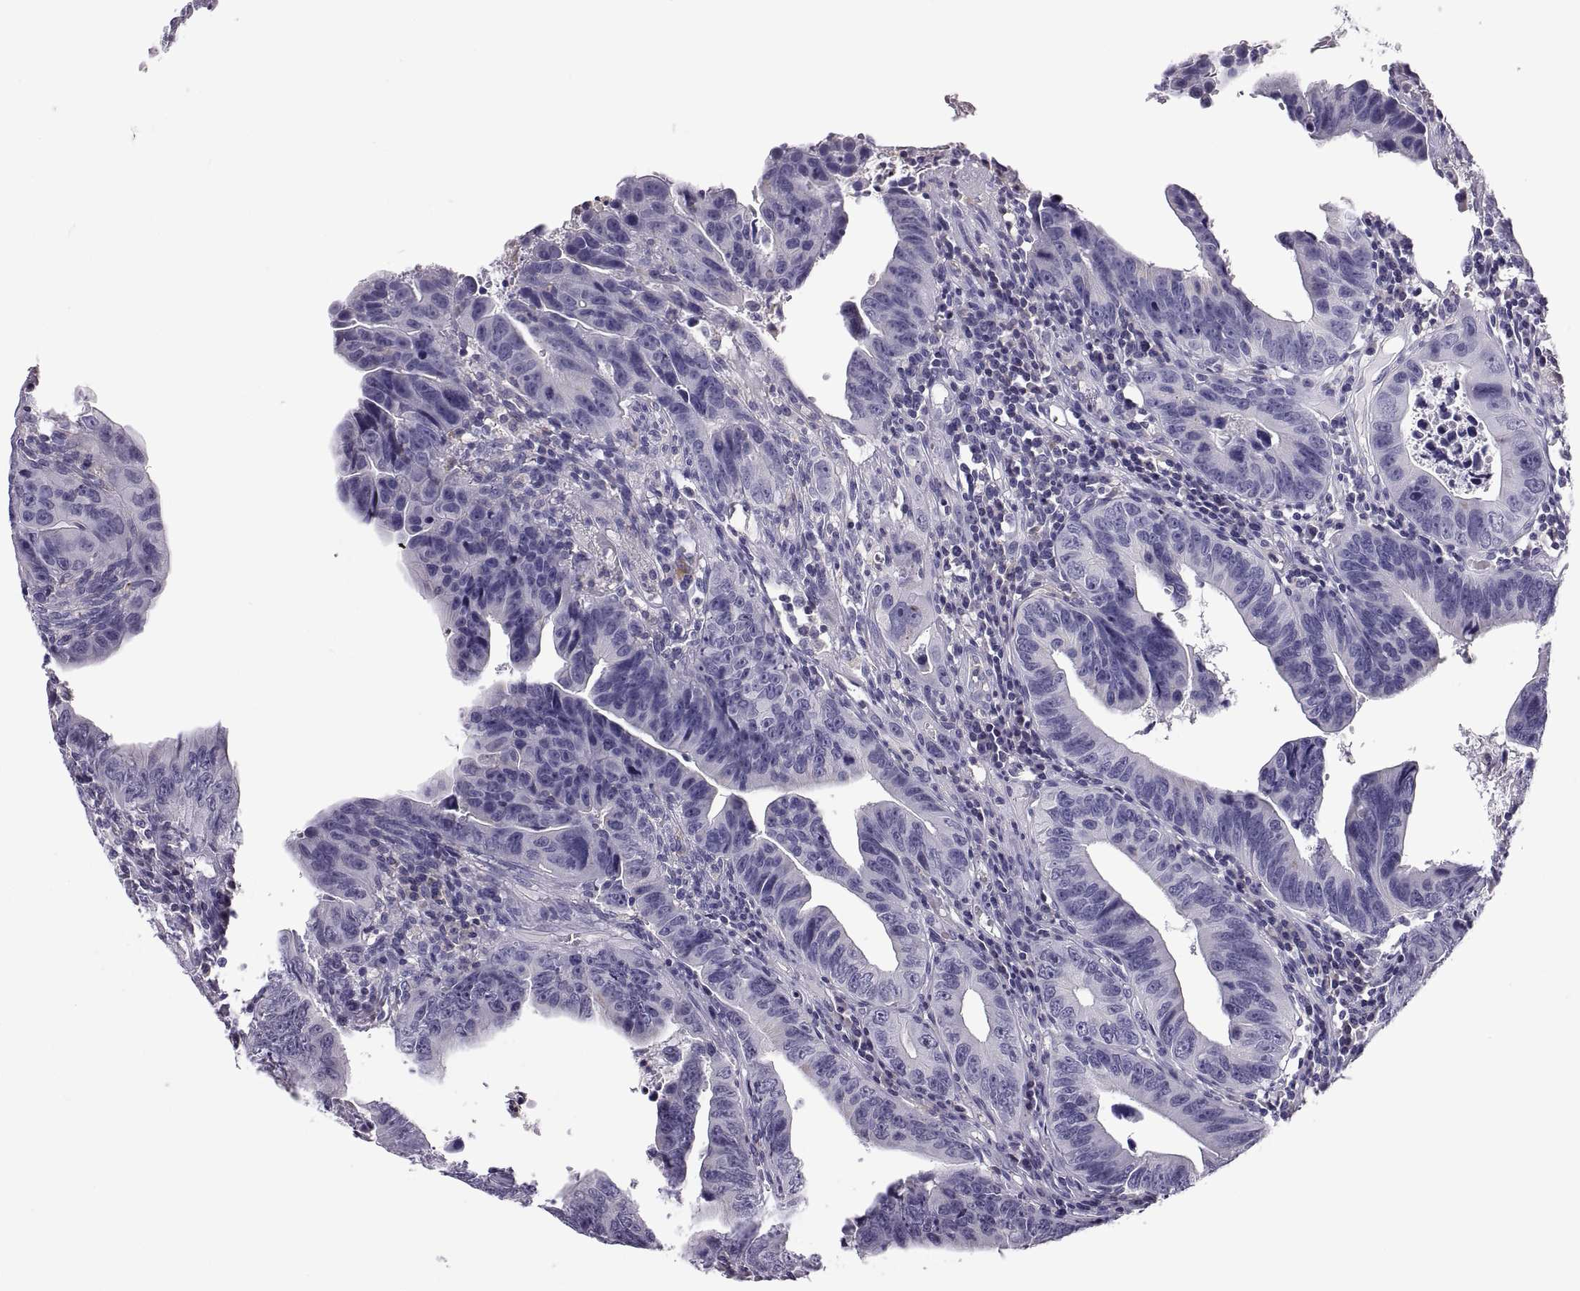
{"staining": {"intensity": "negative", "quantity": "none", "location": "none"}, "tissue": "colorectal cancer", "cell_type": "Tumor cells", "image_type": "cancer", "snomed": [{"axis": "morphology", "description": "Adenocarcinoma, NOS"}, {"axis": "topography", "description": "Colon"}], "caption": "An image of human colorectal adenocarcinoma is negative for staining in tumor cells. (Brightfield microscopy of DAB (3,3'-diaminobenzidine) immunohistochemistry at high magnification).", "gene": "RGS19", "patient": {"sex": "female", "age": 87}}